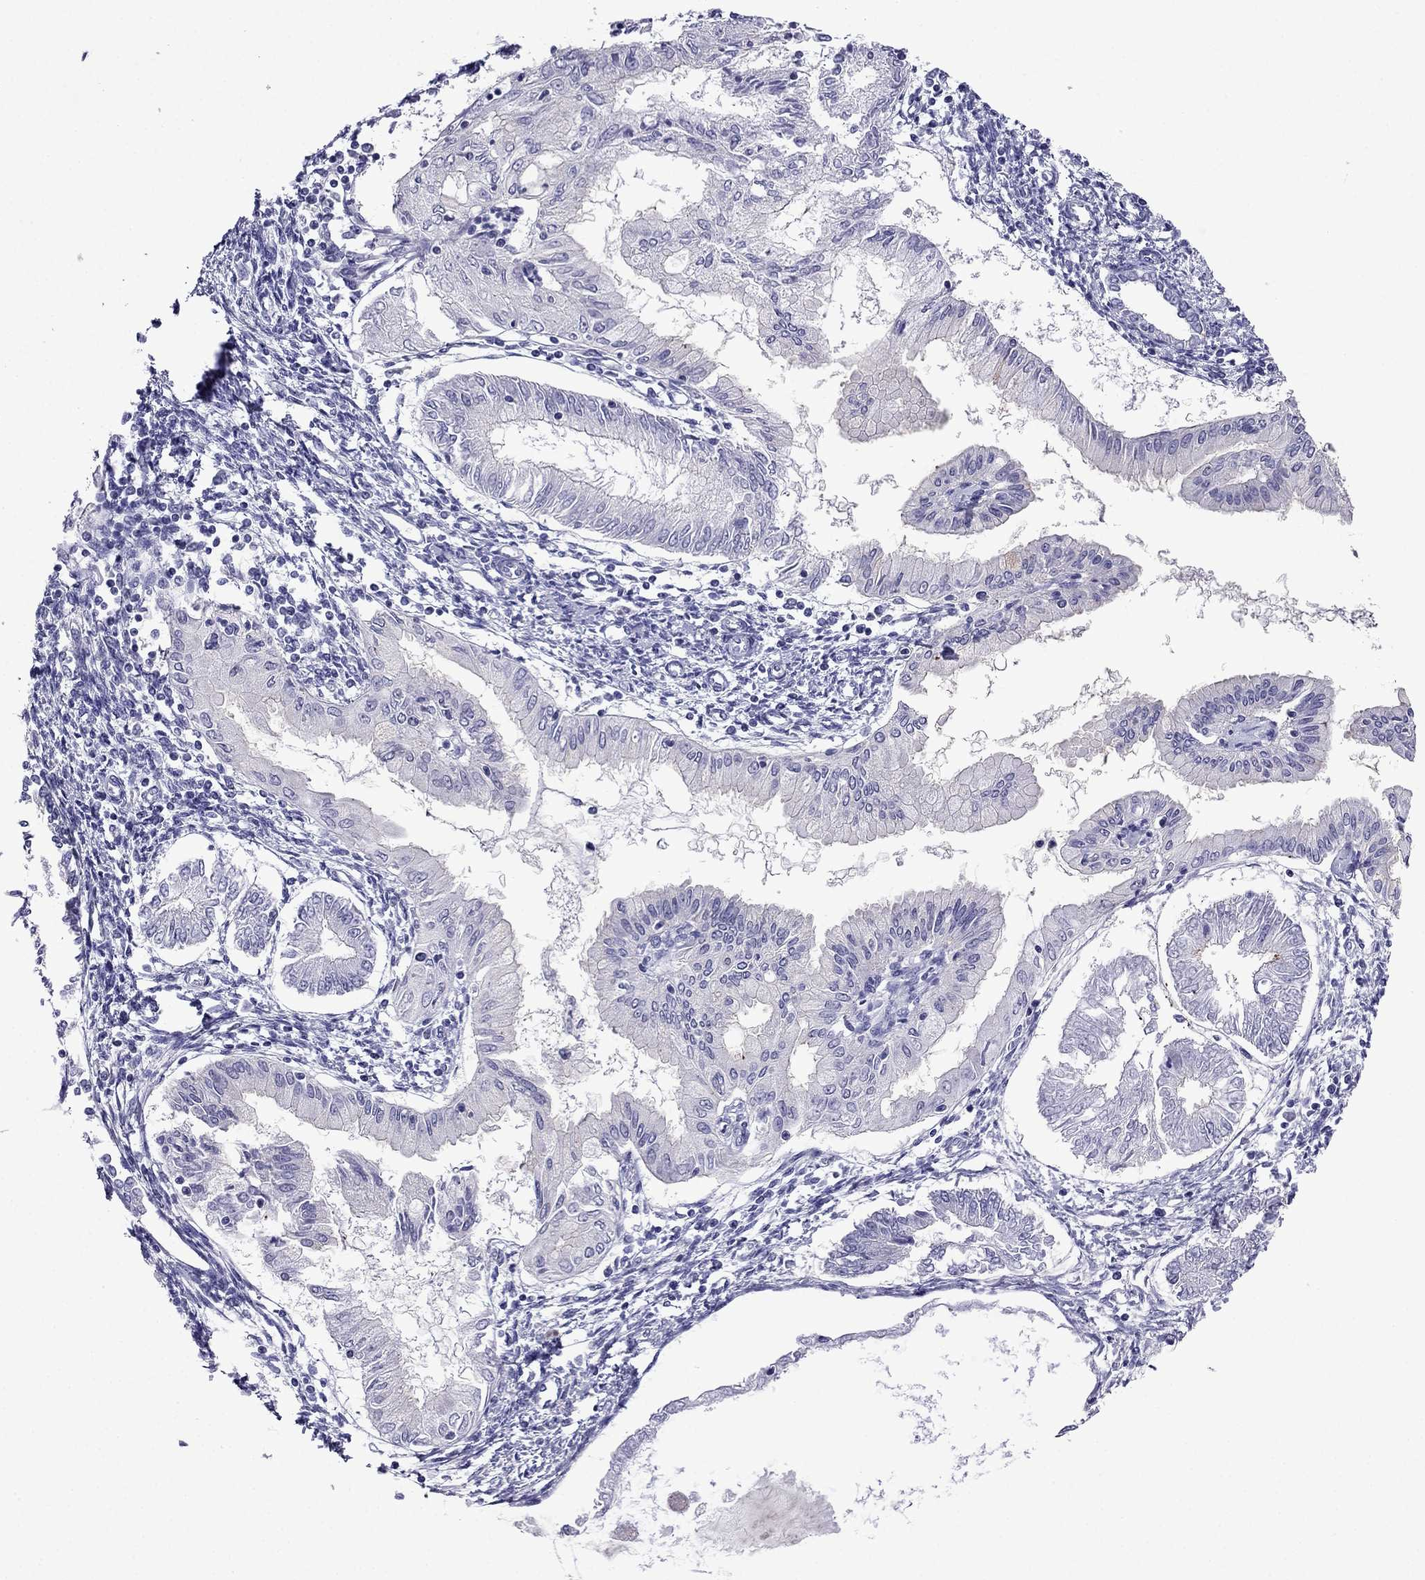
{"staining": {"intensity": "negative", "quantity": "none", "location": "none"}, "tissue": "endometrial cancer", "cell_type": "Tumor cells", "image_type": "cancer", "snomed": [{"axis": "morphology", "description": "Adenocarcinoma, NOS"}, {"axis": "topography", "description": "Endometrium"}], "caption": "The IHC image has no significant expression in tumor cells of endometrial cancer (adenocarcinoma) tissue.", "gene": "POM121L12", "patient": {"sex": "female", "age": 68}}